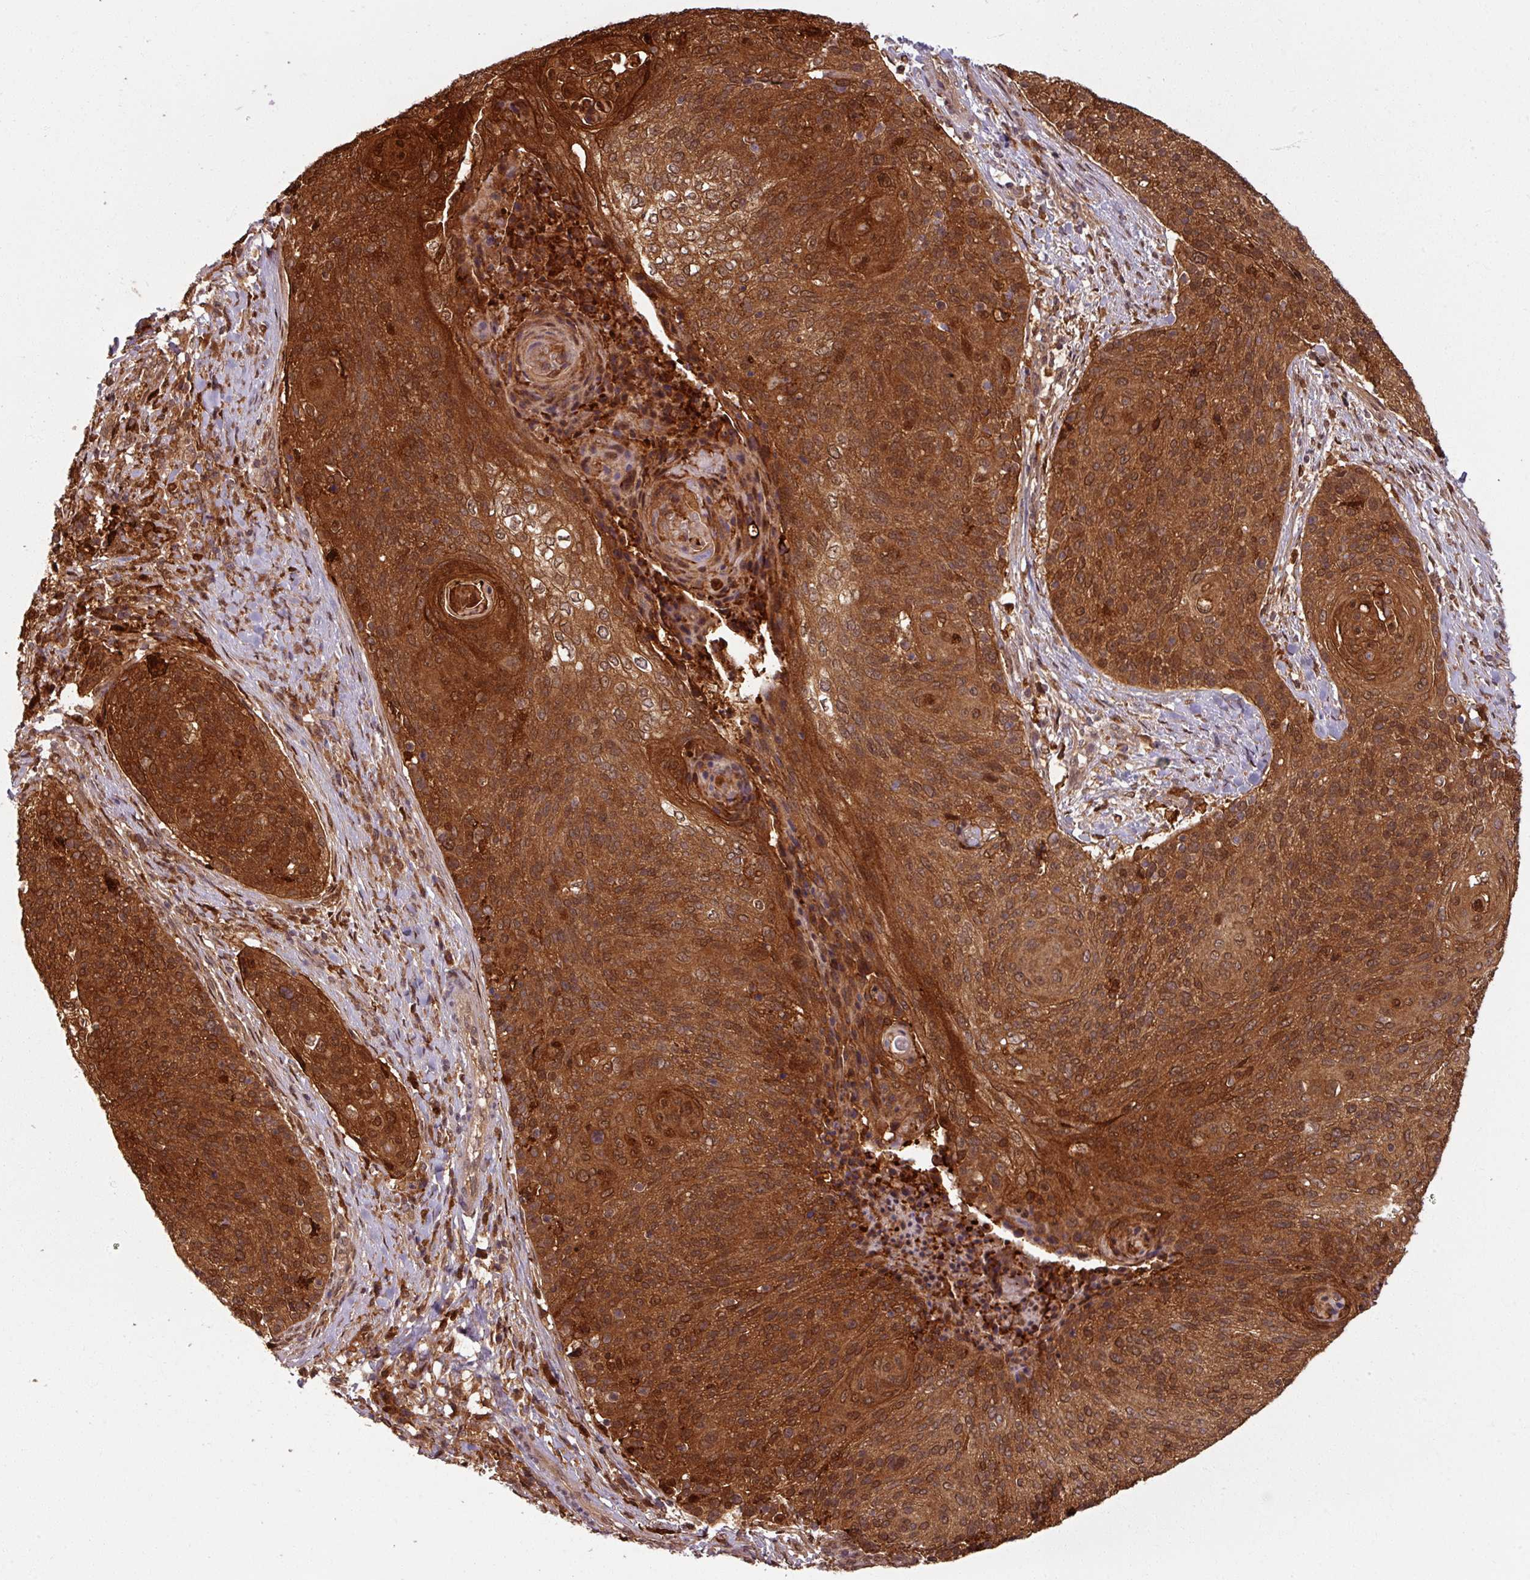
{"staining": {"intensity": "strong", "quantity": ">75%", "location": "cytoplasmic/membranous,nuclear"}, "tissue": "cervical cancer", "cell_type": "Tumor cells", "image_type": "cancer", "snomed": [{"axis": "morphology", "description": "Squamous cell carcinoma, NOS"}, {"axis": "topography", "description": "Cervix"}], "caption": "Immunohistochemical staining of human cervical cancer (squamous cell carcinoma) exhibits high levels of strong cytoplasmic/membranous and nuclear expression in approximately >75% of tumor cells.", "gene": "KCTD11", "patient": {"sex": "female", "age": 31}}